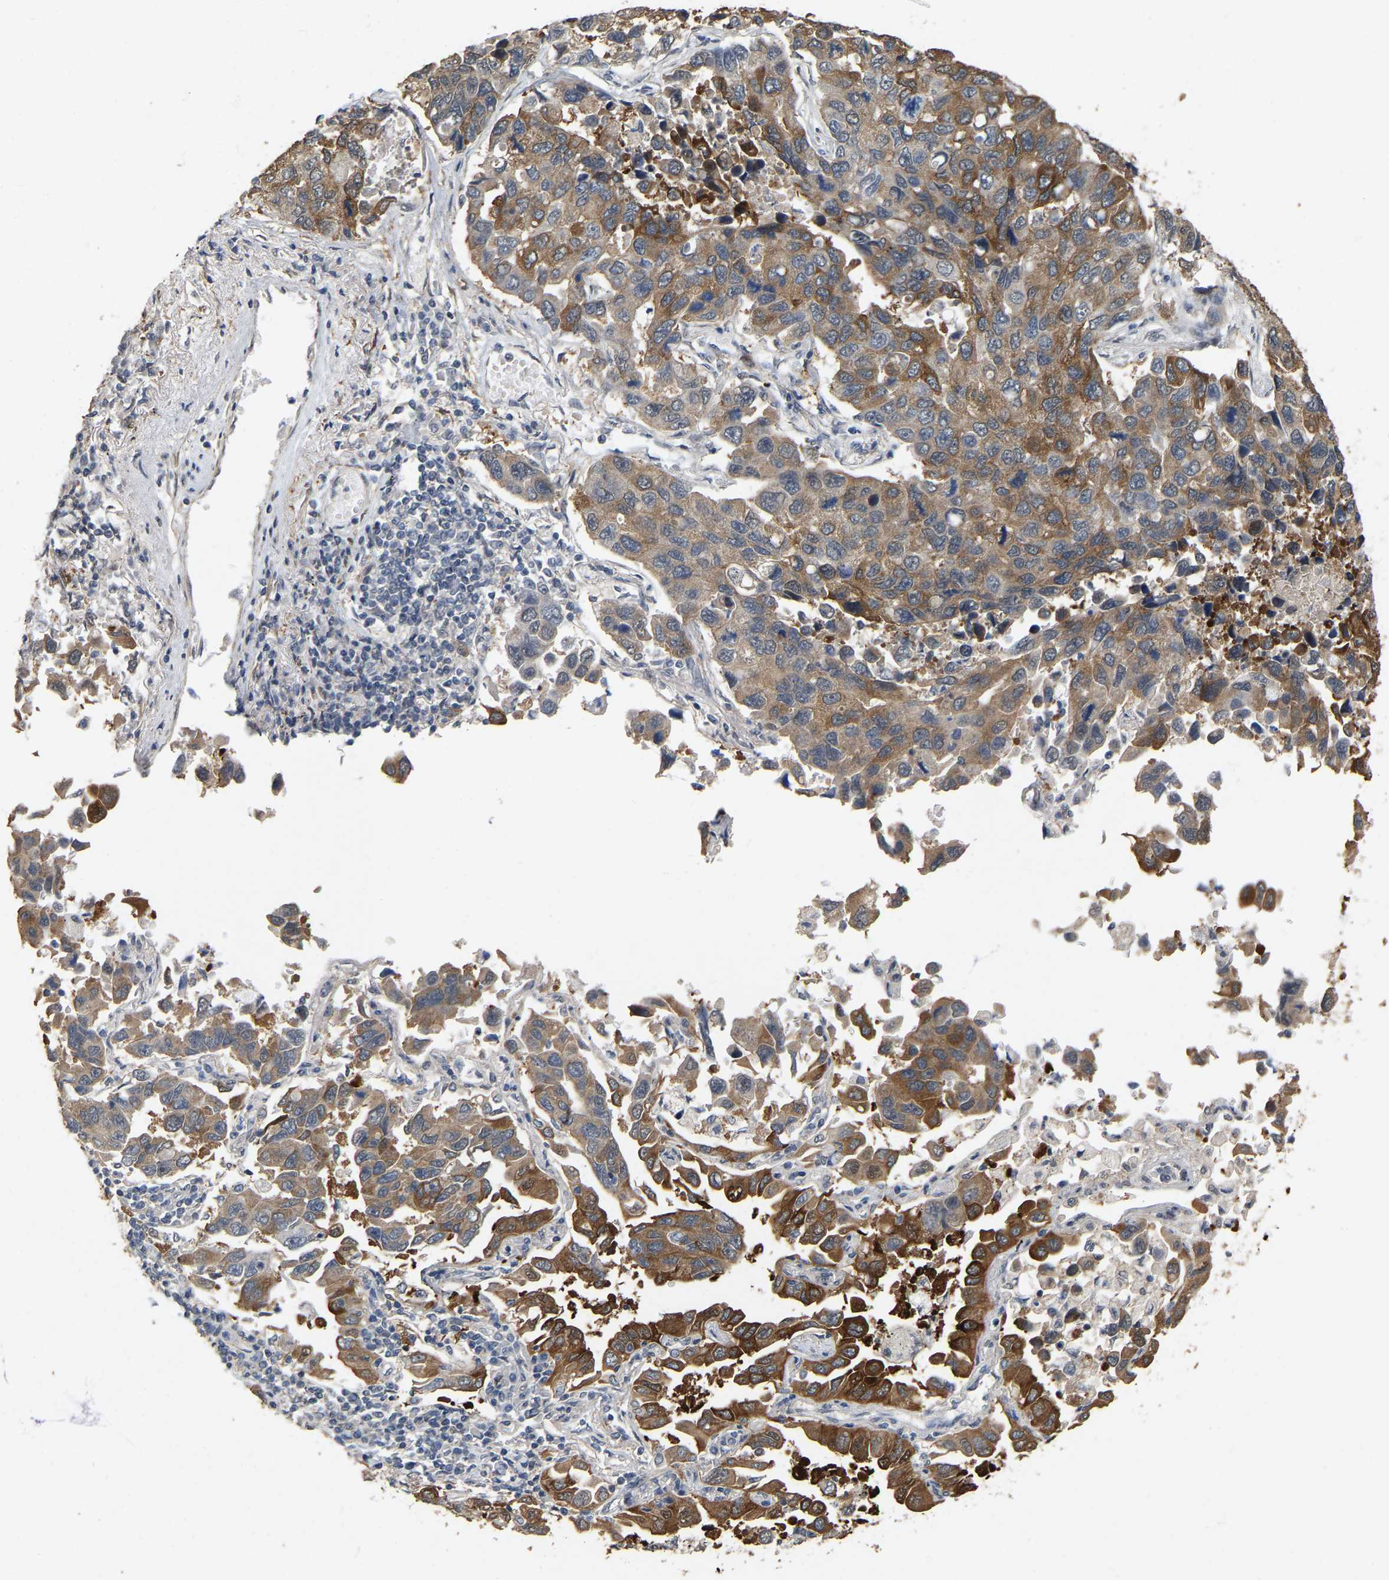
{"staining": {"intensity": "moderate", "quantity": ">75%", "location": "cytoplasmic/membranous"}, "tissue": "lung cancer", "cell_type": "Tumor cells", "image_type": "cancer", "snomed": [{"axis": "morphology", "description": "Adenocarcinoma, NOS"}, {"axis": "topography", "description": "Lung"}], "caption": "Human lung cancer (adenocarcinoma) stained with a protein marker exhibits moderate staining in tumor cells.", "gene": "RUVBL1", "patient": {"sex": "male", "age": 64}}